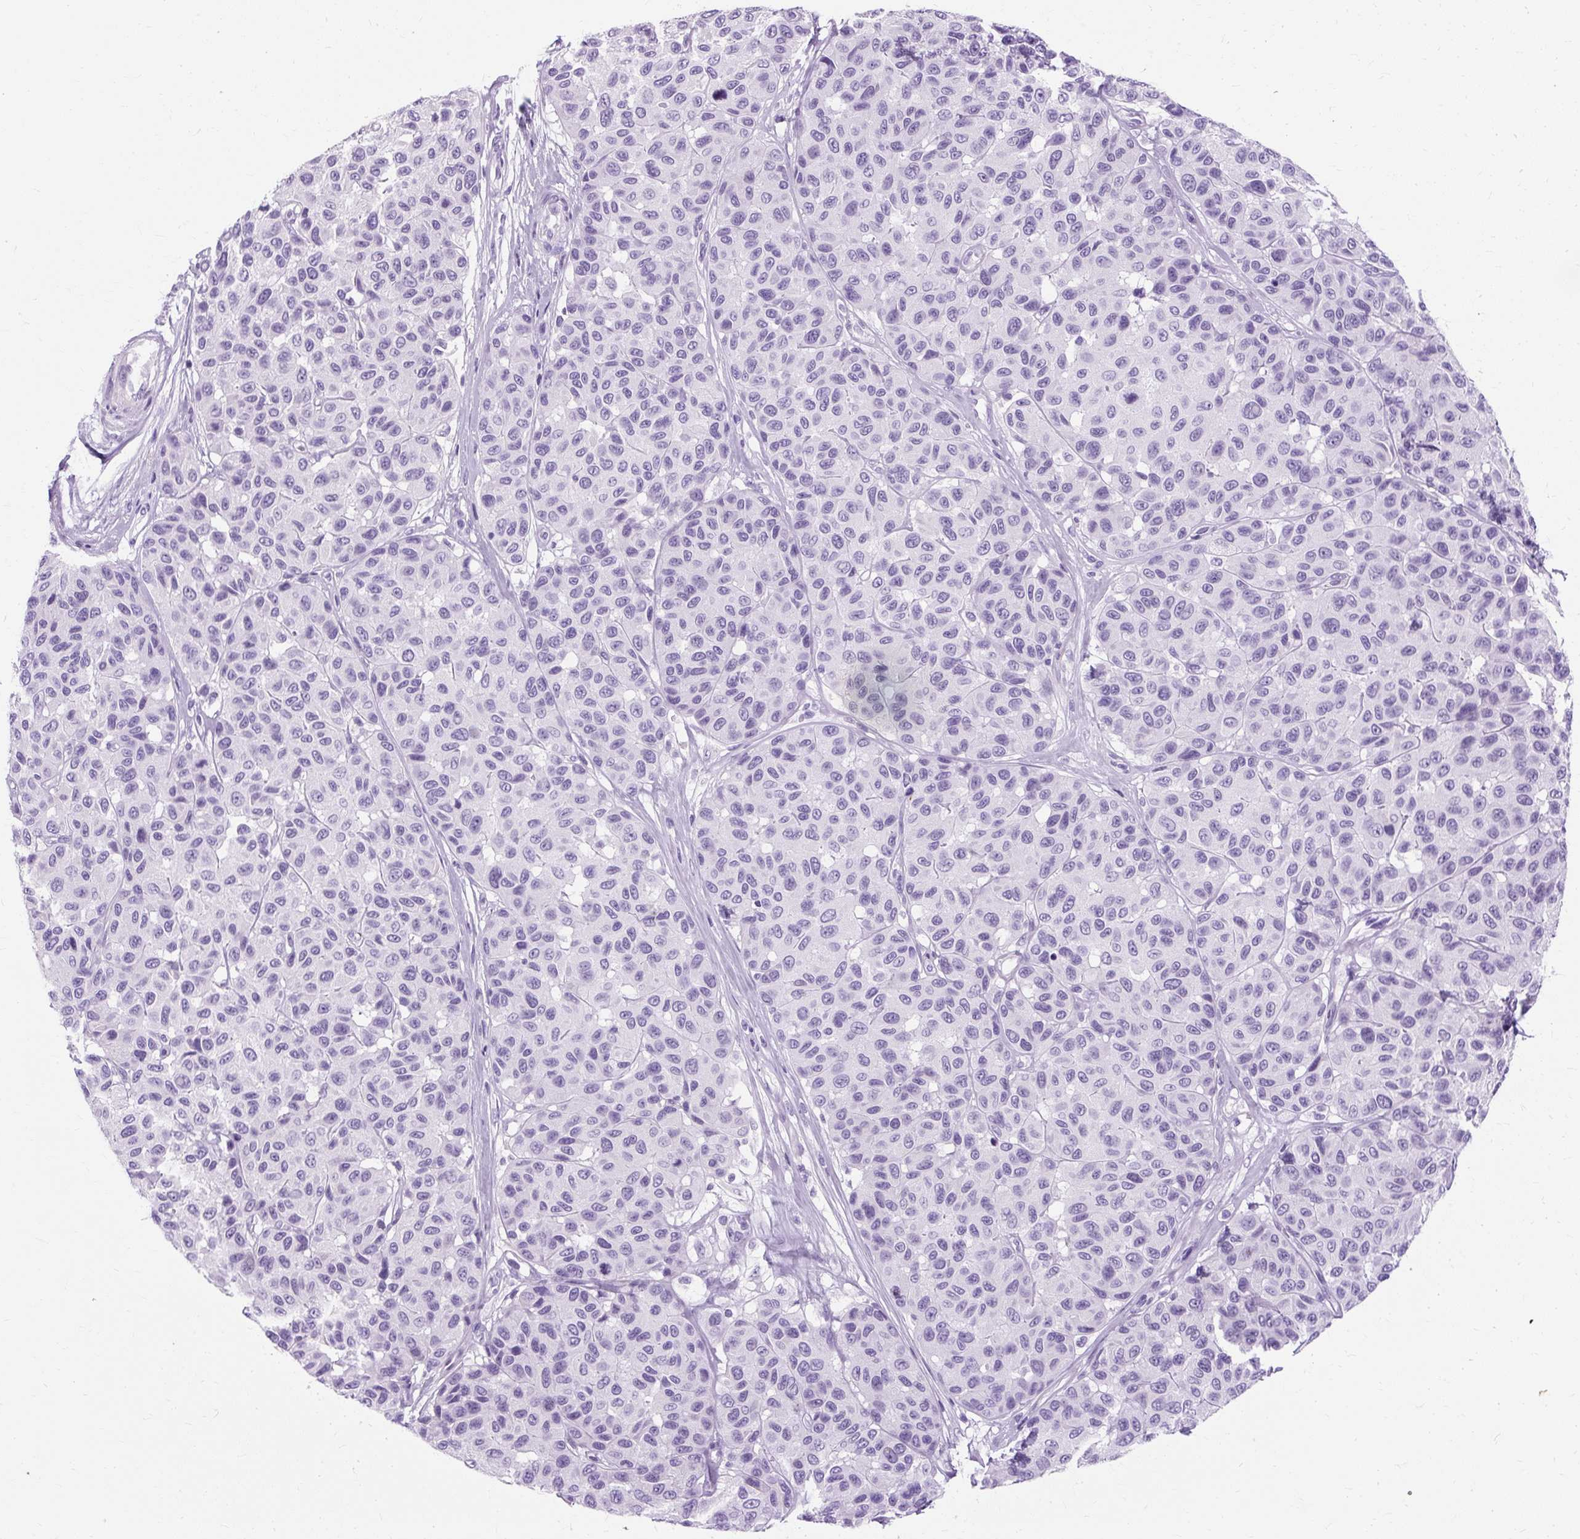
{"staining": {"intensity": "negative", "quantity": "none", "location": "none"}, "tissue": "melanoma", "cell_type": "Tumor cells", "image_type": "cancer", "snomed": [{"axis": "morphology", "description": "Malignant melanoma, NOS"}, {"axis": "topography", "description": "Skin"}], "caption": "Immunohistochemistry image of neoplastic tissue: human melanoma stained with DAB displays no significant protein positivity in tumor cells. (DAB IHC, high magnification).", "gene": "TMEM89", "patient": {"sex": "female", "age": 66}}